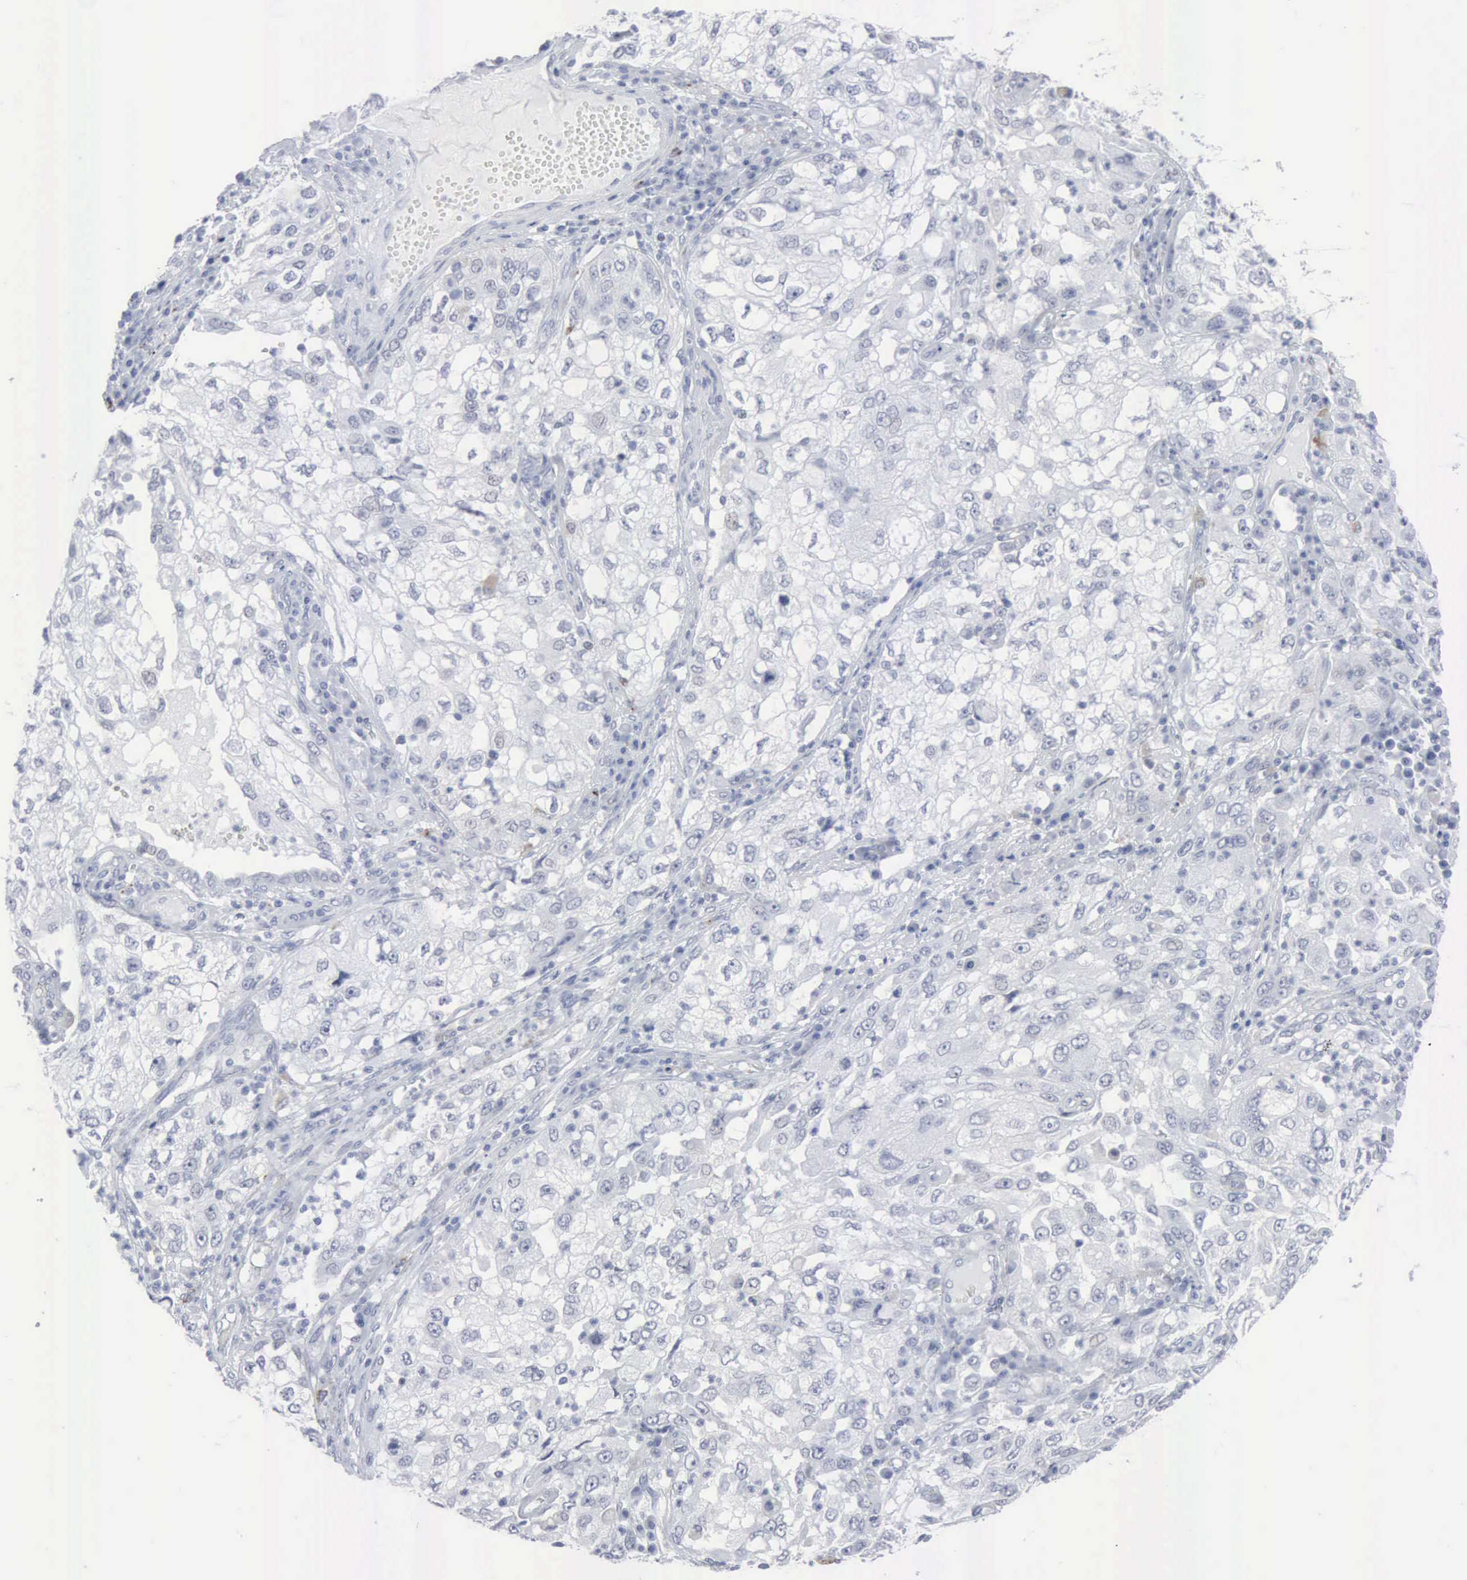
{"staining": {"intensity": "negative", "quantity": "none", "location": "none"}, "tissue": "cervical cancer", "cell_type": "Tumor cells", "image_type": "cancer", "snomed": [{"axis": "morphology", "description": "Squamous cell carcinoma, NOS"}, {"axis": "topography", "description": "Cervix"}], "caption": "This photomicrograph is of cervical cancer (squamous cell carcinoma) stained with IHC to label a protein in brown with the nuclei are counter-stained blue. There is no expression in tumor cells.", "gene": "GLA", "patient": {"sex": "female", "age": 36}}